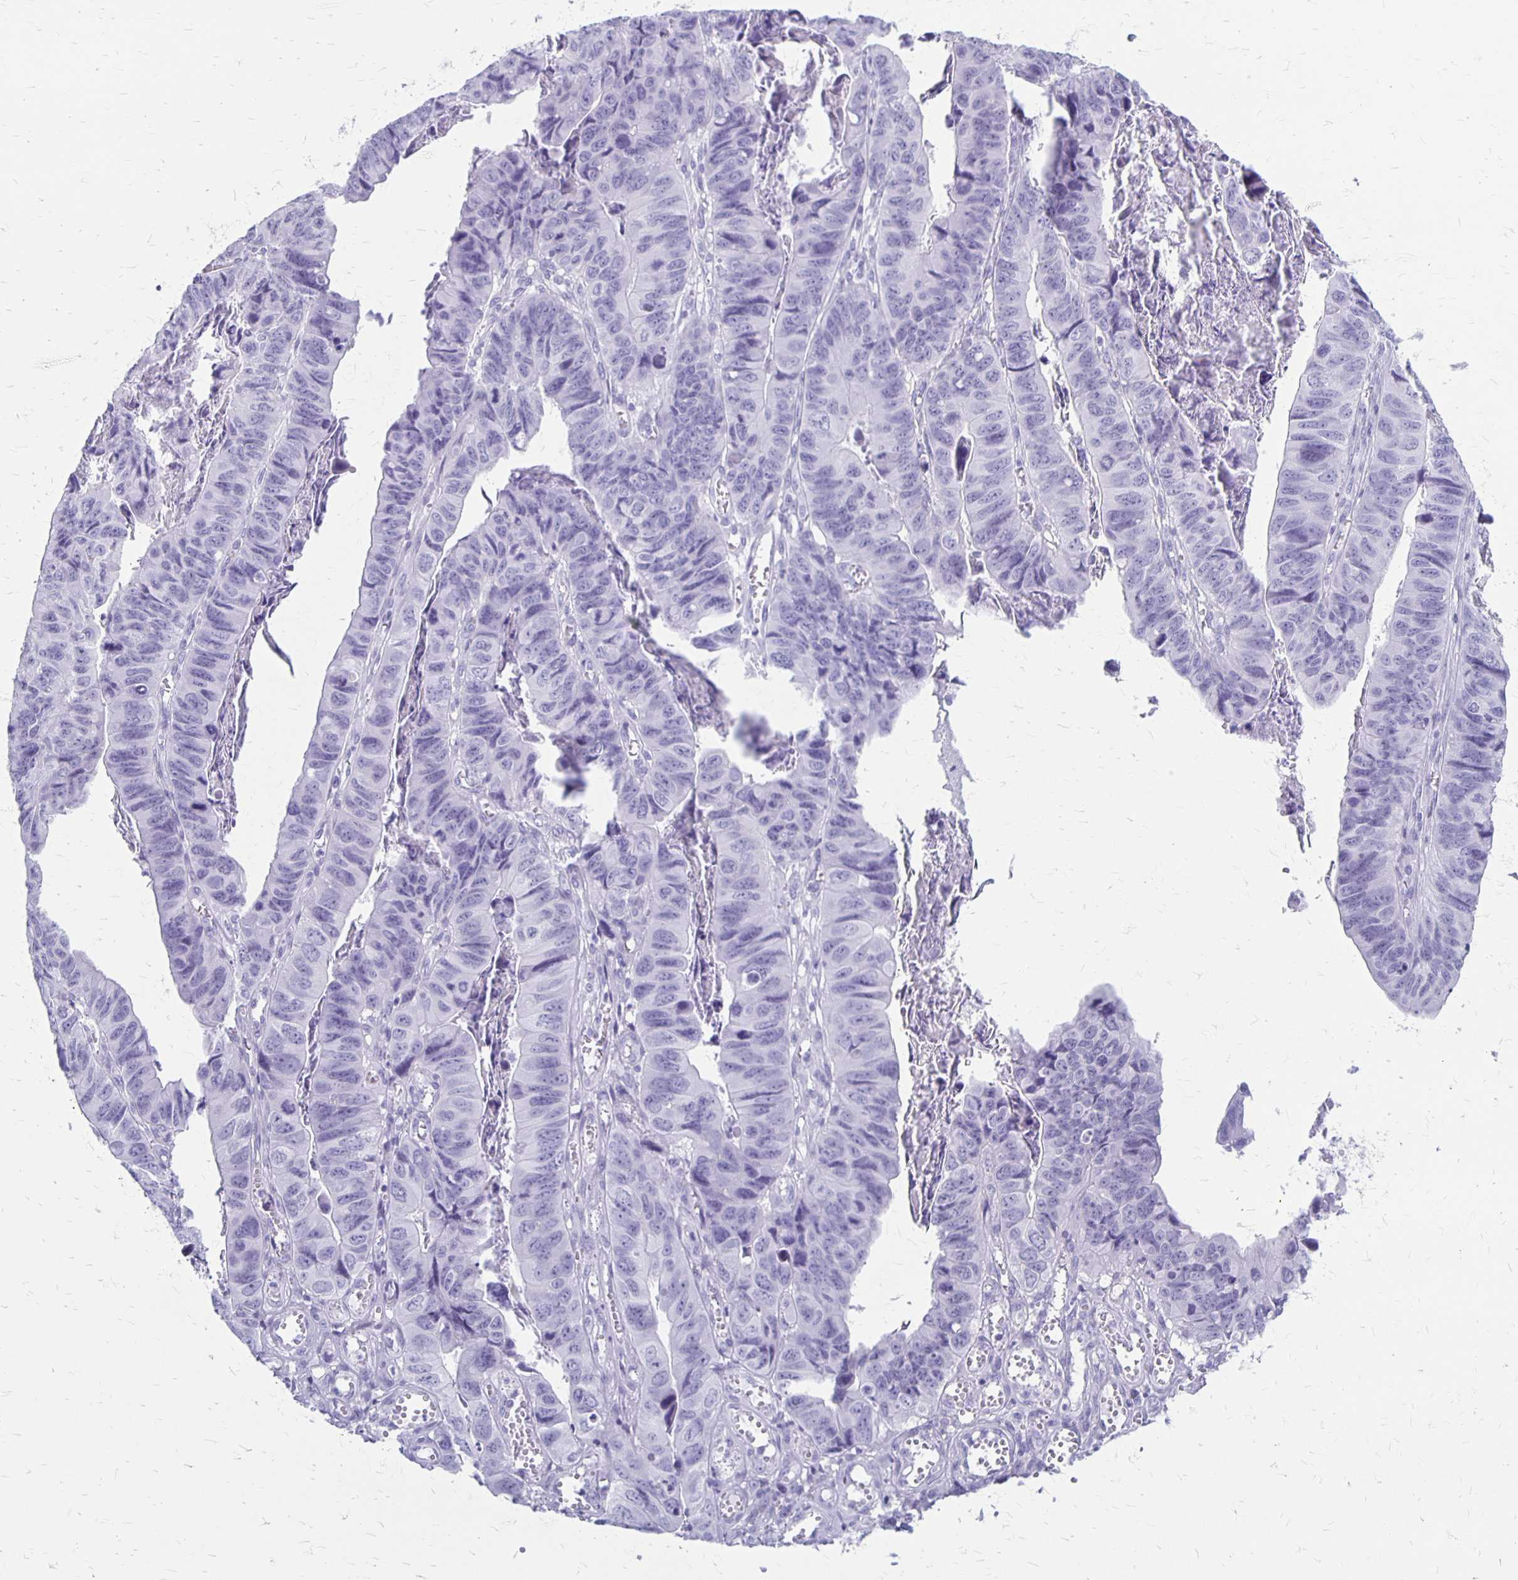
{"staining": {"intensity": "negative", "quantity": "none", "location": "none"}, "tissue": "stomach cancer", "cell_type": "Tumor cells", "image_type": "cancer", "snomed": [{"axis": "morphology", "description": "Adenocarcinoma, NOS"}, {"axis": "topography", "description": "Stomach, lower"}], "caption": "Stomach cancer was stained to show a protein in brown. There is no significant expression in tumor cells. The staining is performed using DAB (3,3'-diaminobenzidine) brown chromogen with nuclei counter-stained in using hematoxylin.", "gene": "MAGEC2", "patient": {"sex": "male", "age": 77}}